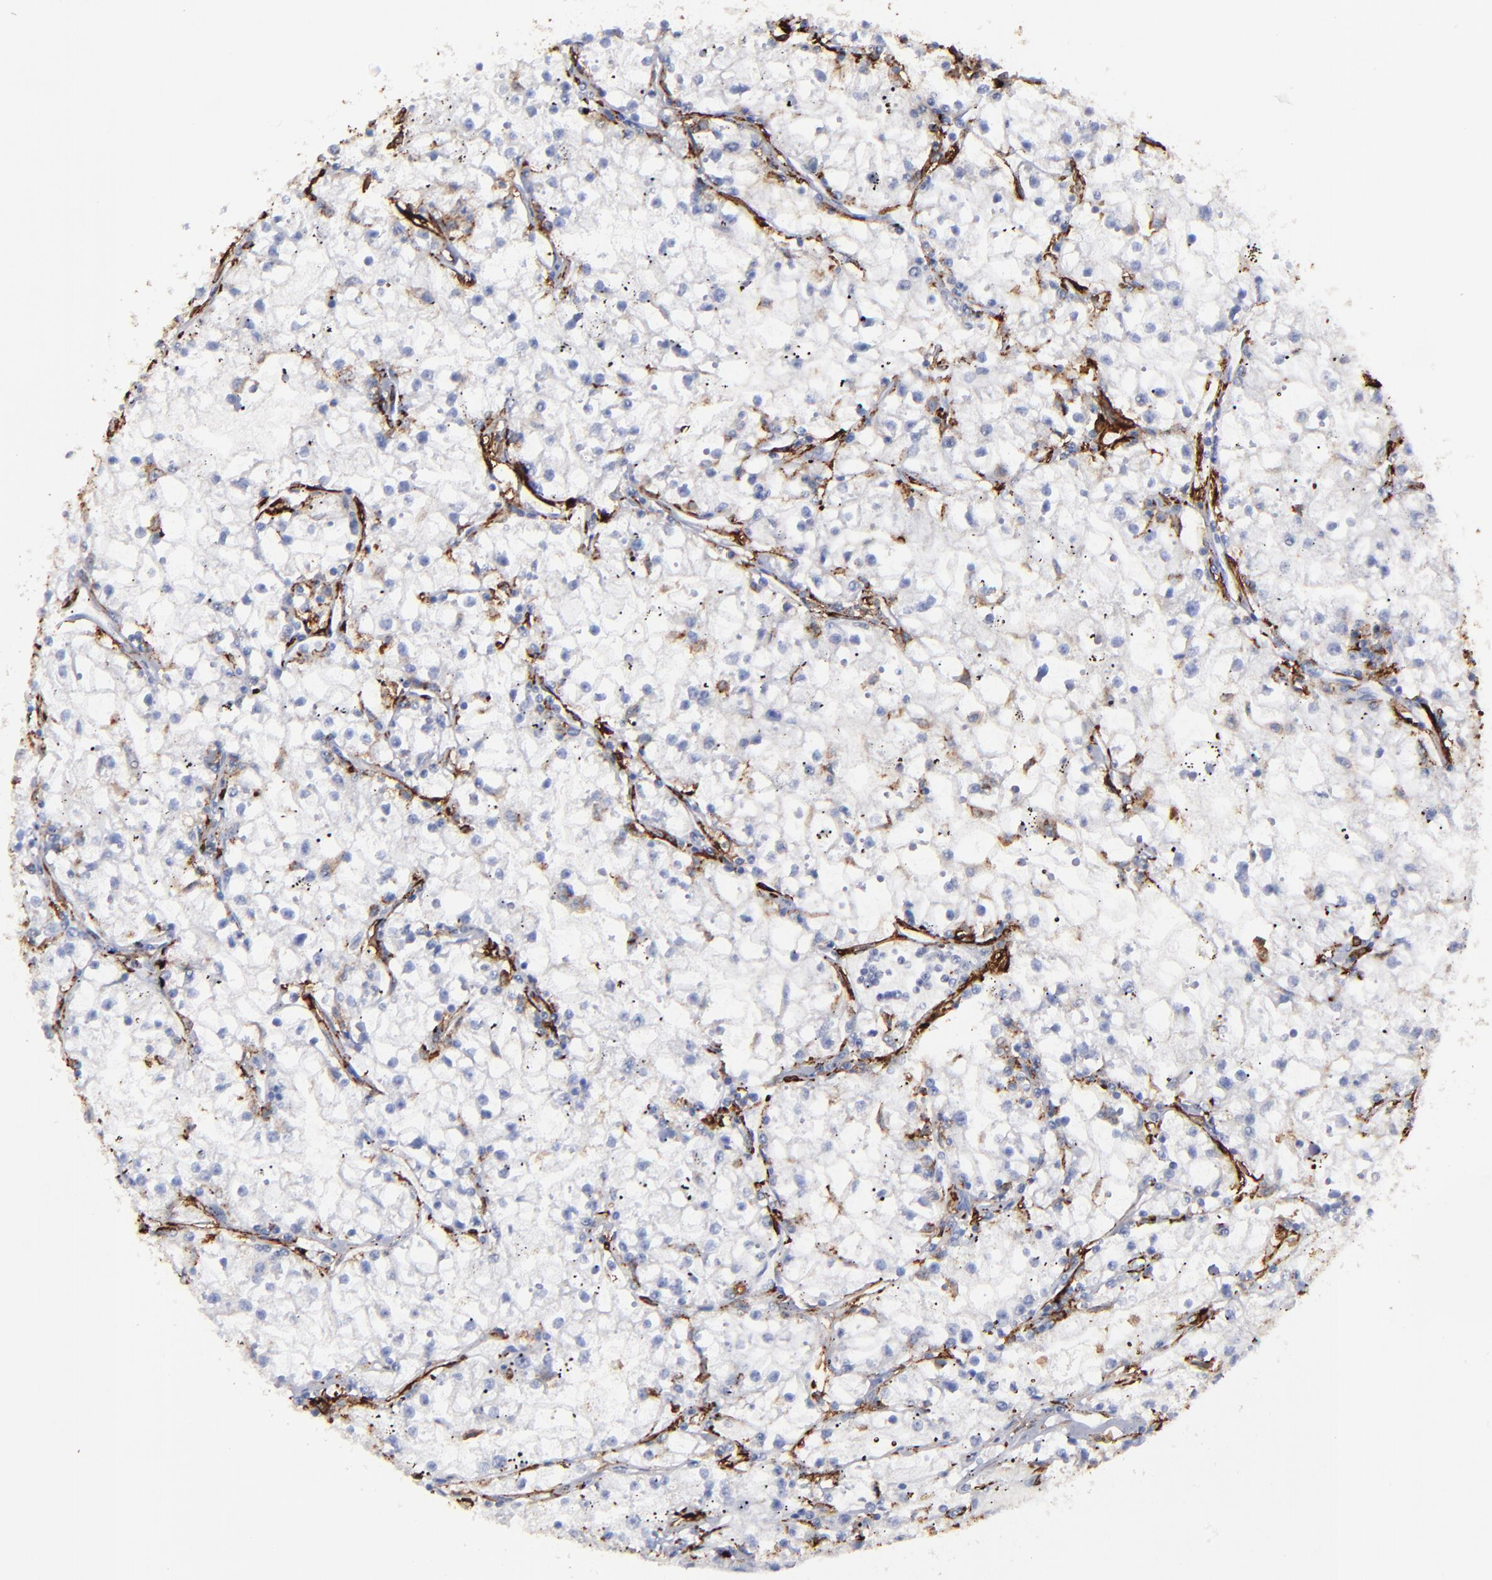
{"staining": {"intensity": "negative", "quantity": "none", "location": "none"}, "tissue": "renal cancer", "cell_type": "Tumor cells", "image_type": "cancer", "snomed": [{"axis": "morphology", "description": "Adenocarcinoma, NOS"}, {"axis": "topography", "description": "Kidney"}], "caption": "Tumor cells show no significant expression in renal adenocarcinoma.", "gene": "CD36", "patient": {"sex": "male", "age": 56}}